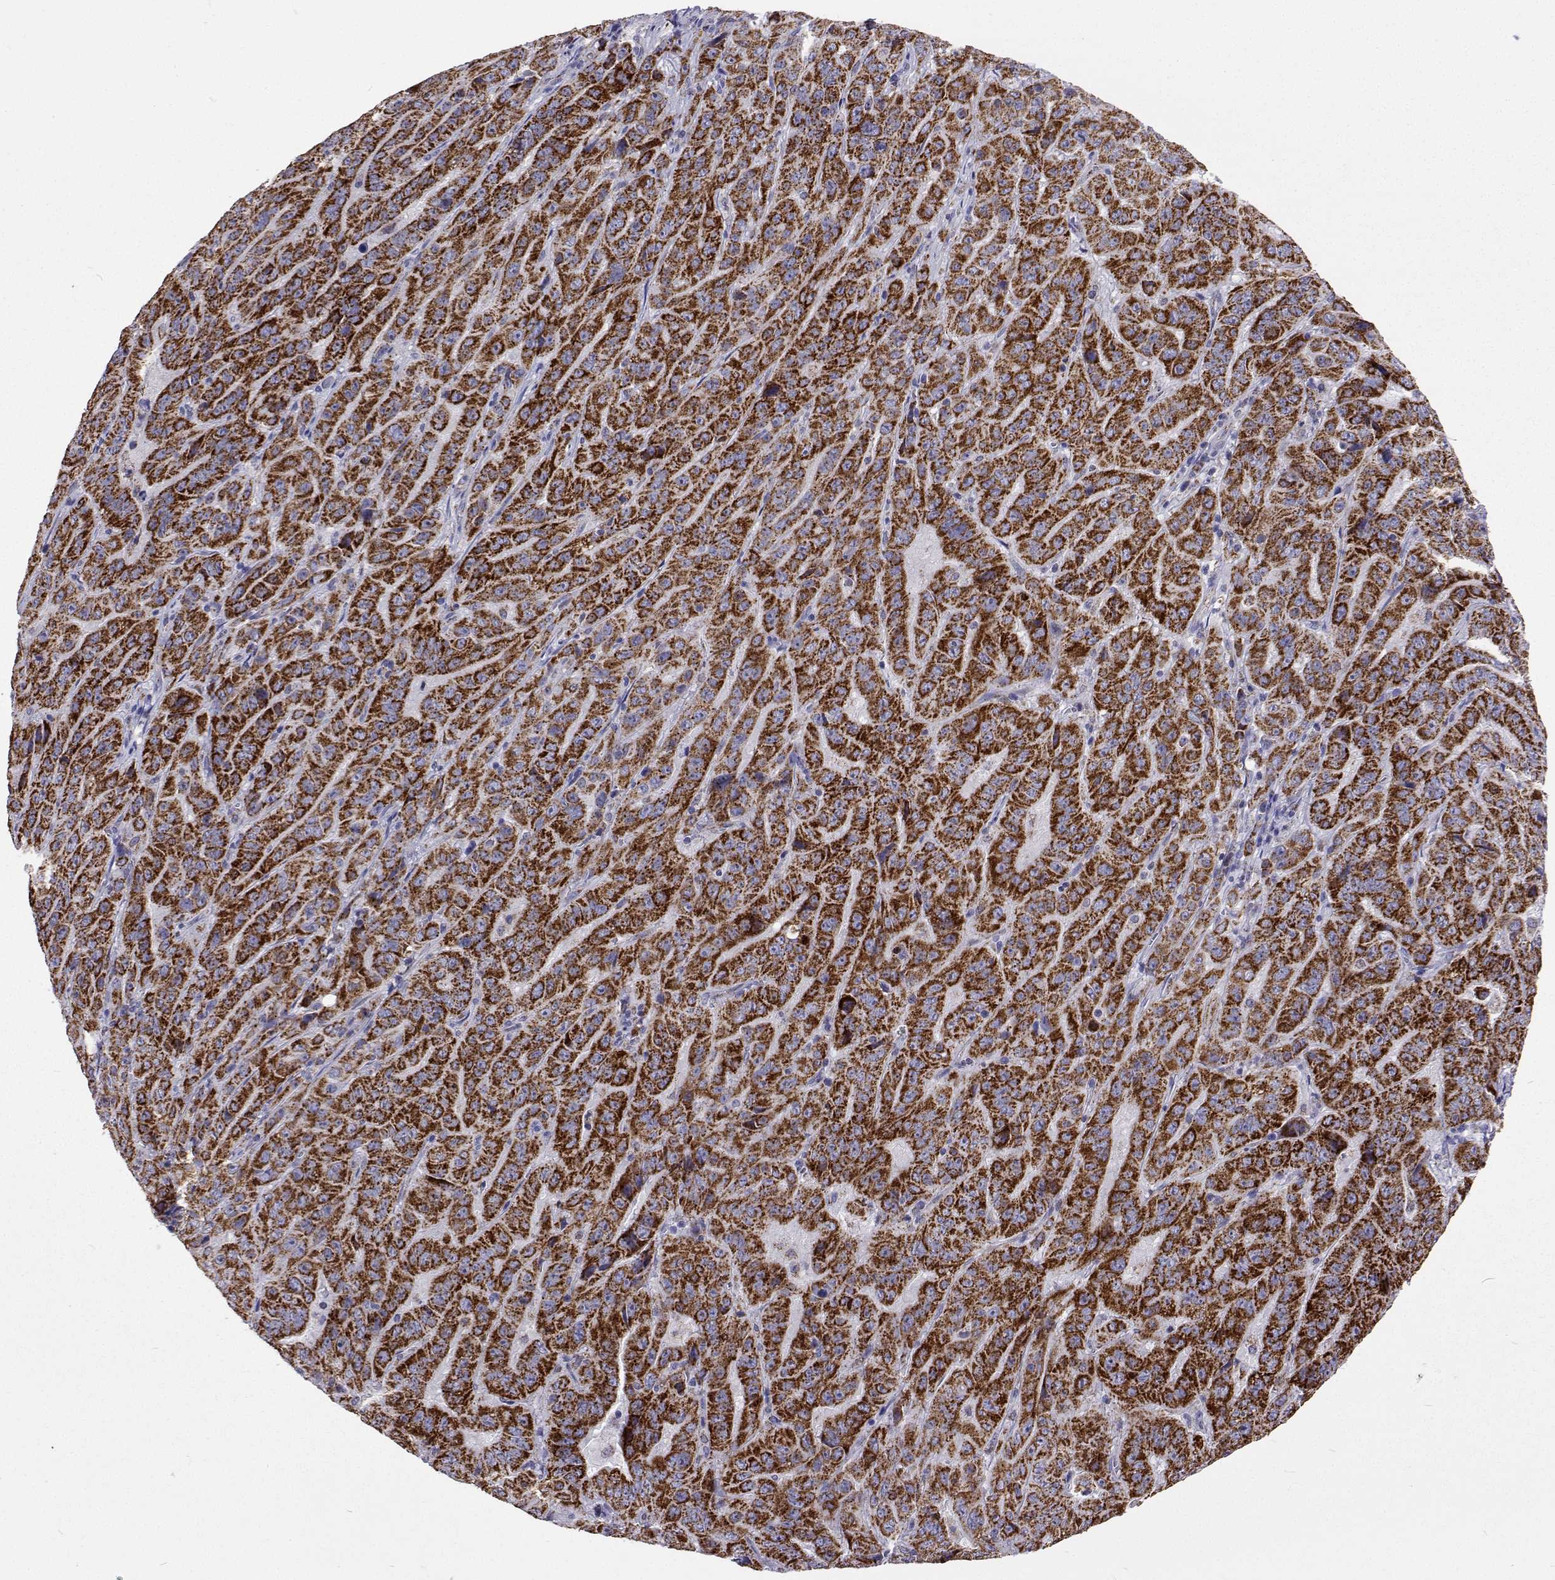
{"staining": {"intensity": "strong", "quantity": ">75%", "location": "cytoplasmic/membranous"}, "tissue": "pancreatic cancer", "cell_type": "Tumor cells", "image_type": "cancer", "snomed": [{"axis": "morphology", "description": "Adenocarcinoma, NOS"}, {"axis": "topography", "description": "Pancreas"}], "caption": "Strong cytoplasmic/membranous expression for a protein is seen in about >75% of tumor cells of pancreatic adenocarcinoma using immunohistochemistry.", "gene": "MCCC2", "patient": {"sex": "male", "age": 63}}